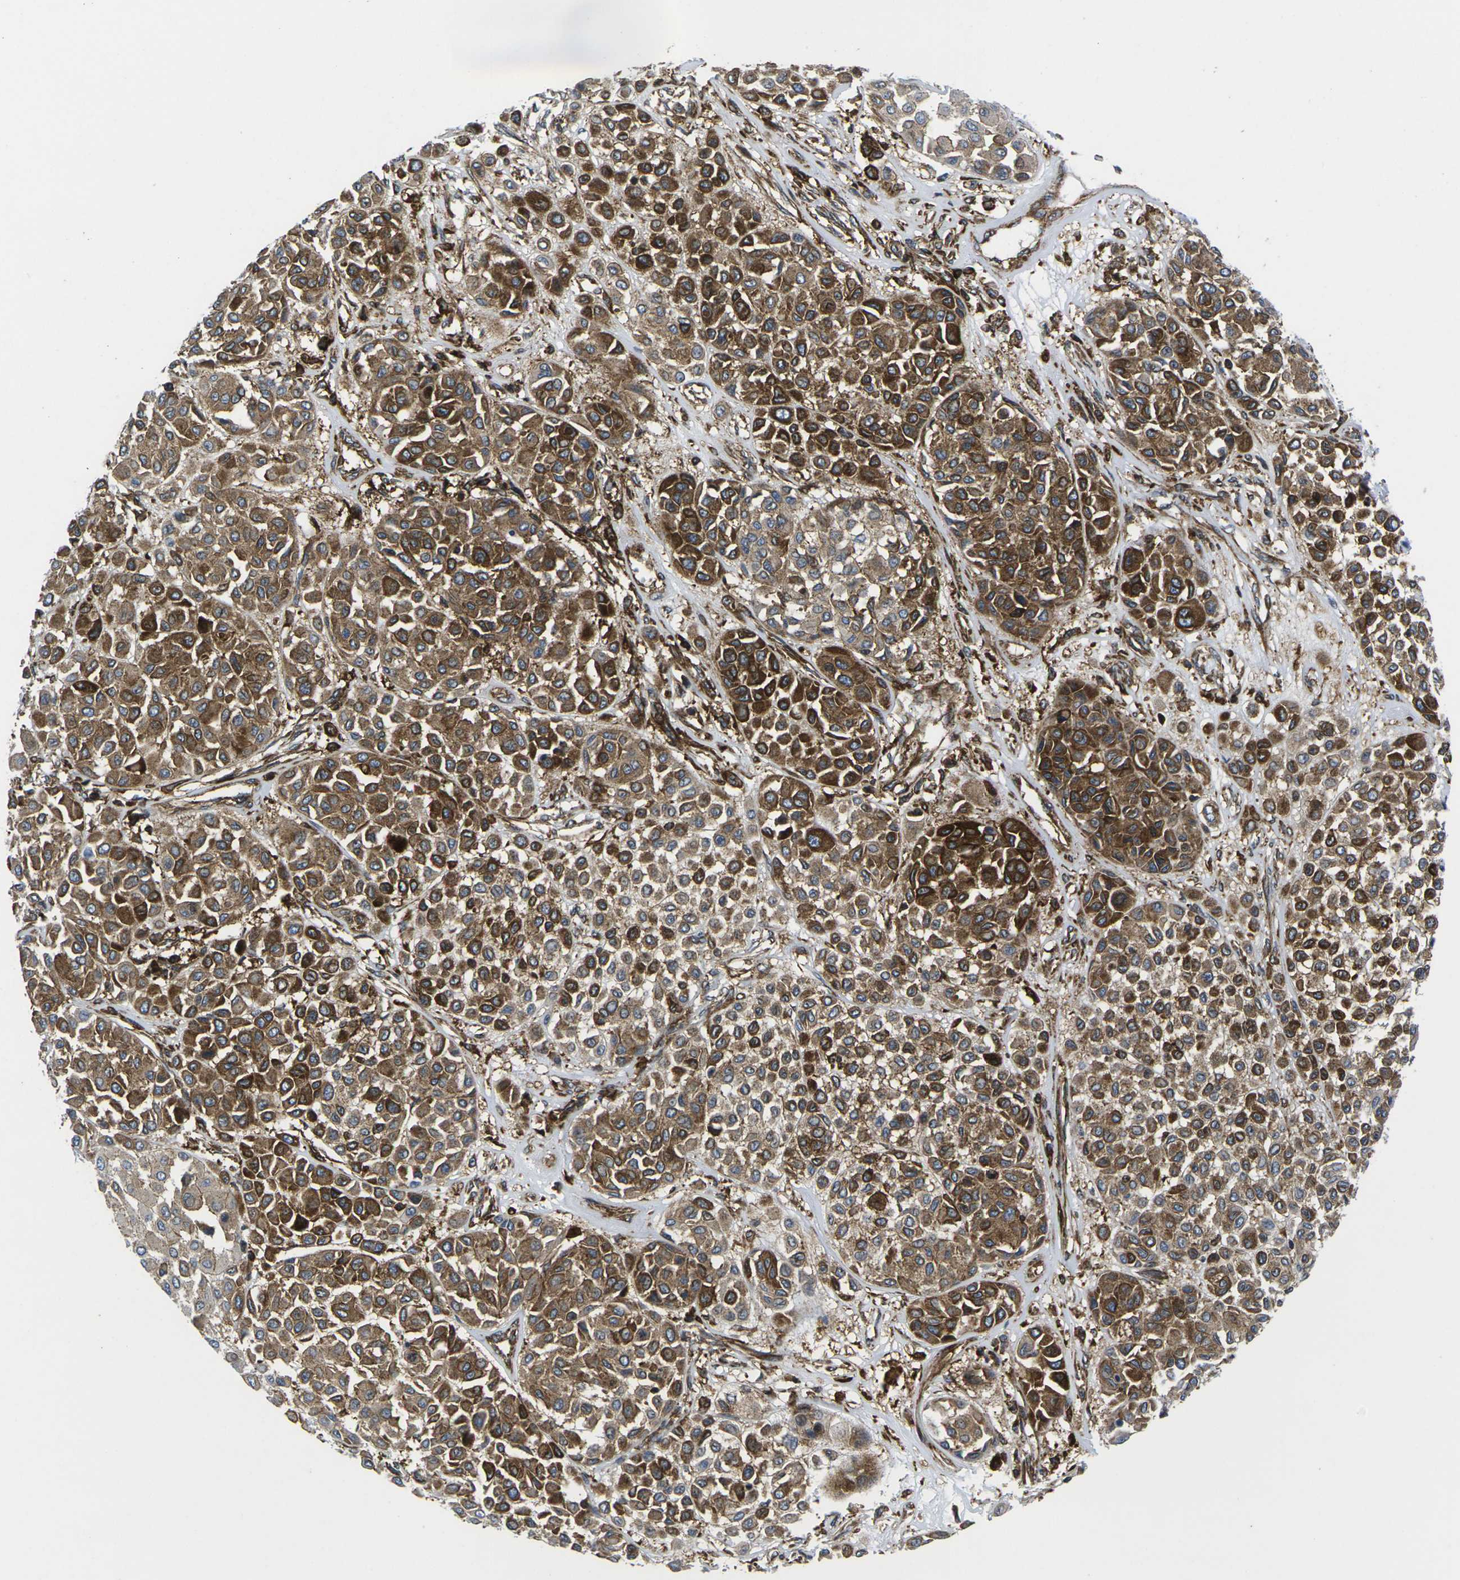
{"staining": {"intensity": "strong", "quantity": ">75%", "location": "cytoplasmic/membranous"}, "tissue": "melanoma", "cell_type": "Tumor cells", "image_type": "cancer", "snomed": [{"axis": "morphology", "description": "Malignant melanoma, Metastatic site"}, {"axis": "topography", "description": "Soft tissue"}], "caption": "This is an image of immunohistochemistry (IHC) staining of melanoma, which shows strong expression in the cytoplasmic/membranous of tumor cells.", "gene": "IQGAP1", "patient": {"sex": "male", "age": 41}}